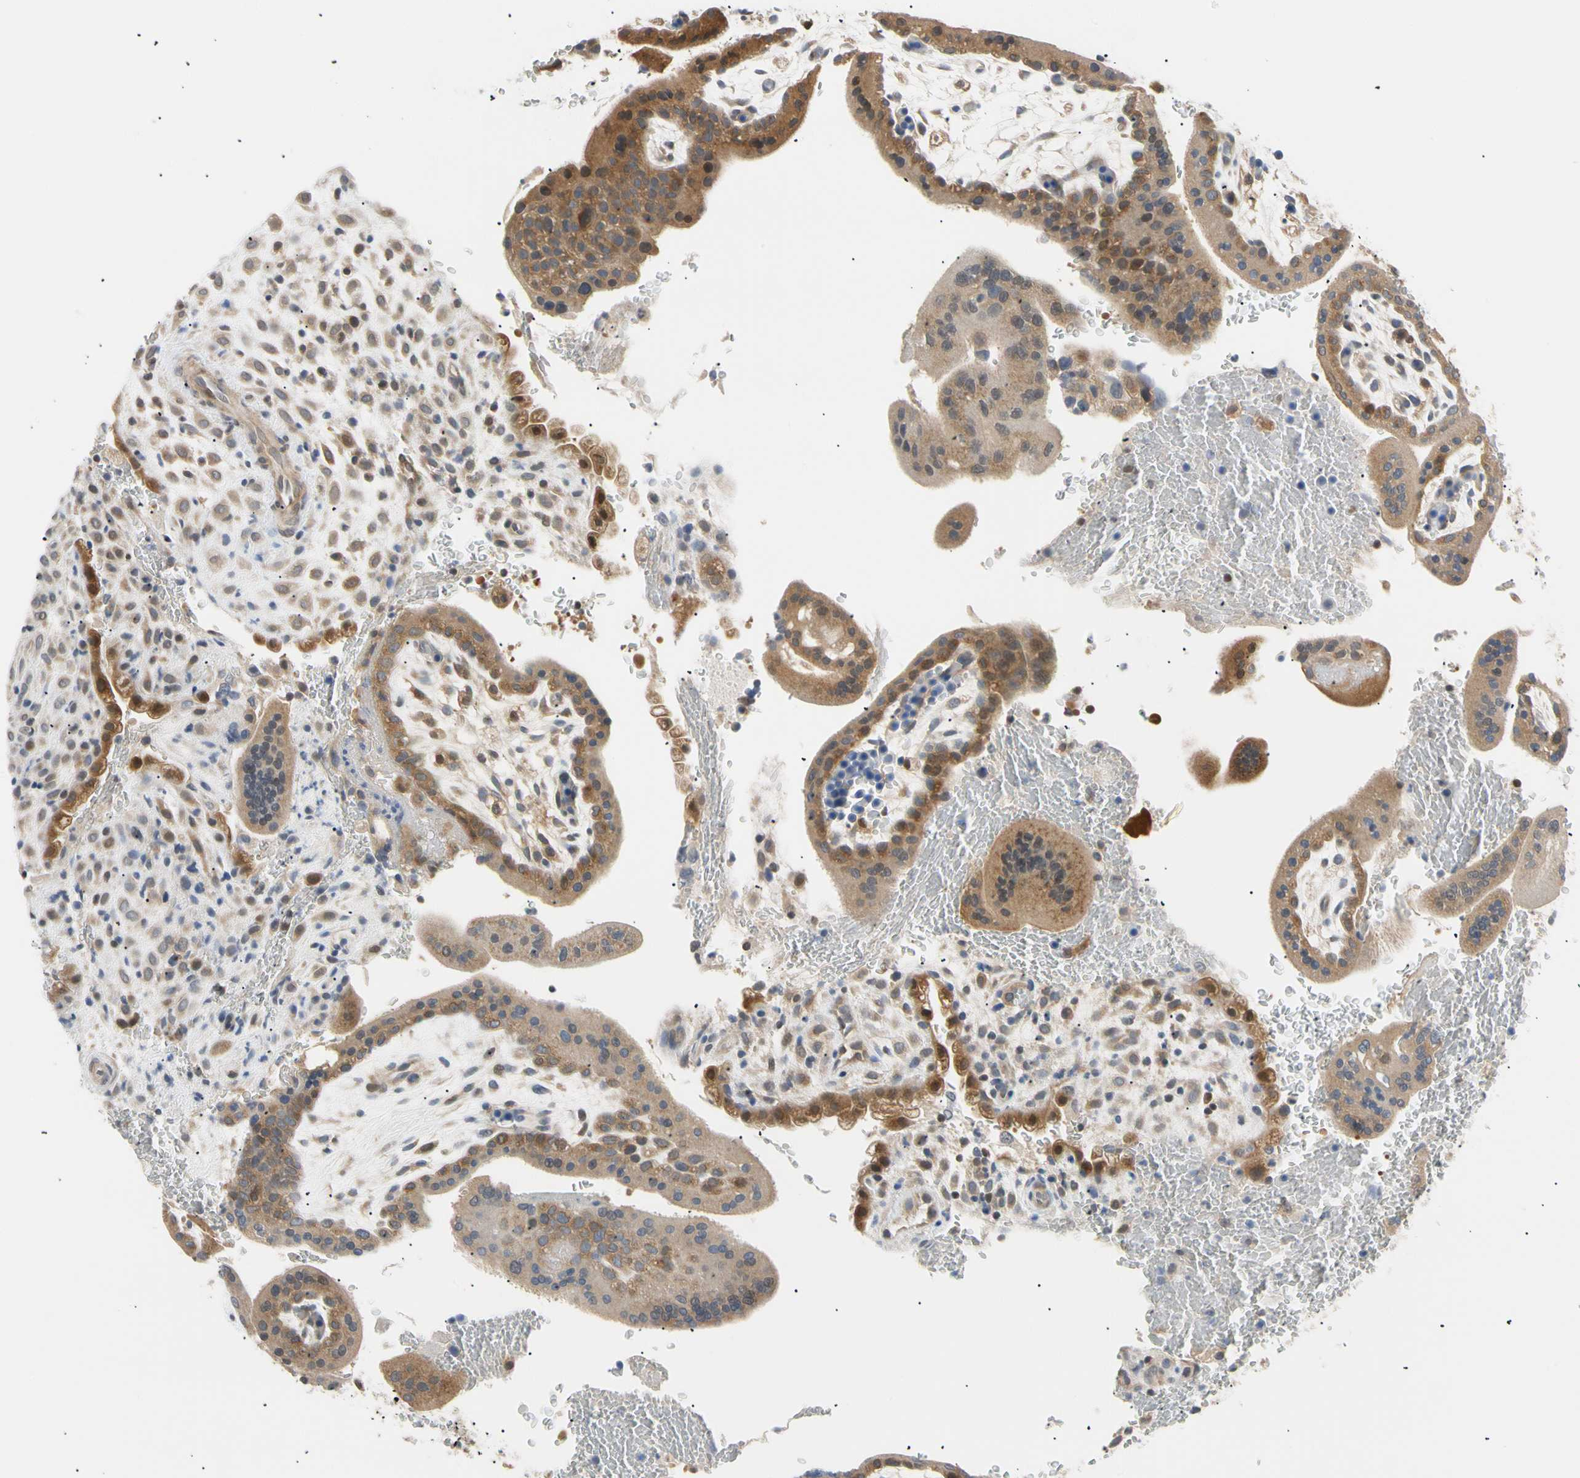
{"staining": {"intensity": "moderate", "quantity": ">75%", "location": "cytoplasmic/membranous"}, "tissue": "placenta", "cell_type": "Decidual cells", "image_type": "normal", "snomed": [{"axis": "morphology", "description": "Normal tissue, NOS"}, {"axis": "topography", "description": "Placenta"}], "caption": "A brown stain shows moderate cytoplasmic/membranous expression of a protein in decidual cells of benign placenta.", "gene": "SEC23B", "patient": {"sex": "female", "age": 35}}